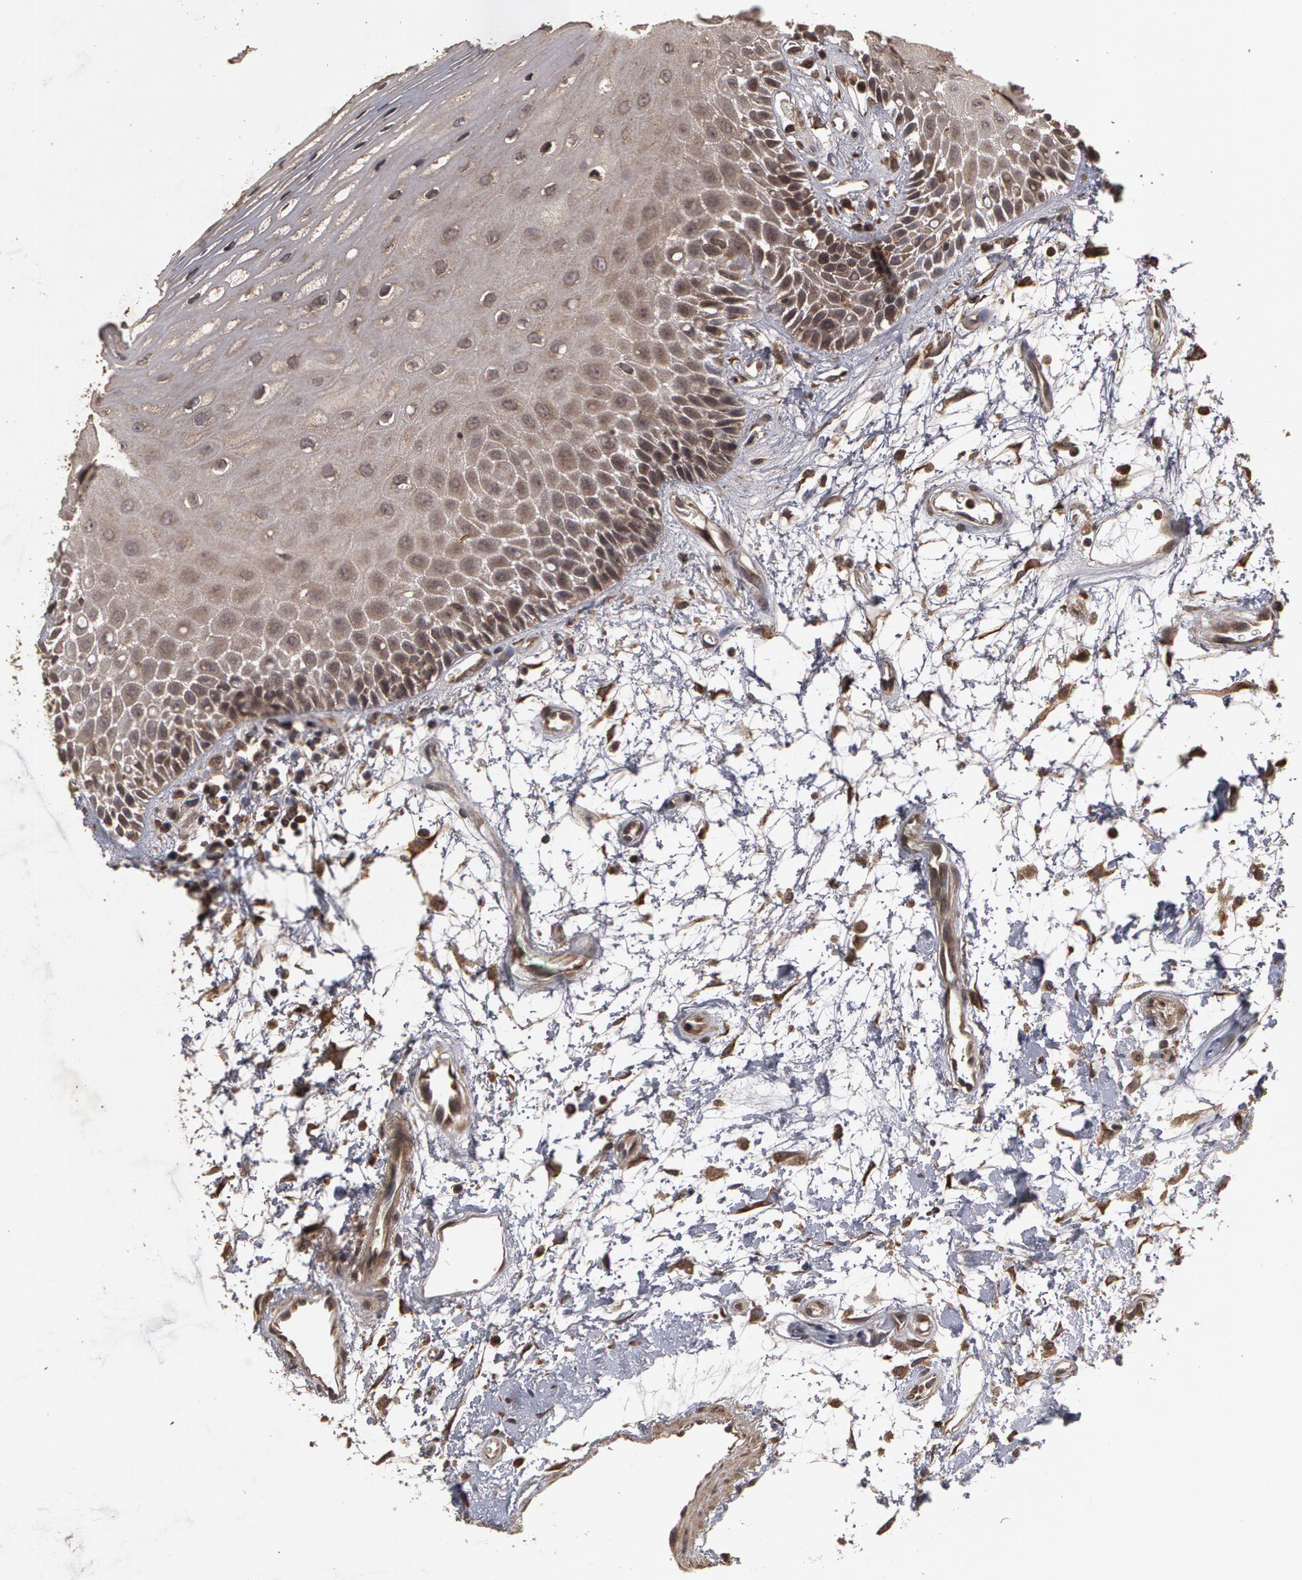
{"staining": {"intensity": "weak", "quantity": "<25%", "location": "cytoplasmic/membranous"}, "tissue": "oral mucosa", "cell_type": "Squamous epithelial cells", "image_type": "normal", "snomed": [{"axis": "morphology", "description": "Normal tissue, NOS"}, {"axis": "morphology", "description": "Squamous cell carcinoma, NOS"}, {"axis": "topography", "description": "Skeletal muscle"}, {"axis": "topography", "description": "Oral tissue"}, {"axis": "topography", "description": "Head-Neck"}], "caption": "Micrograph shows no protein positivity in squamous epithelial cells of normal oral mucosa.", "gene": "CALR", "patient": {"sex": "female", "age": 84}}